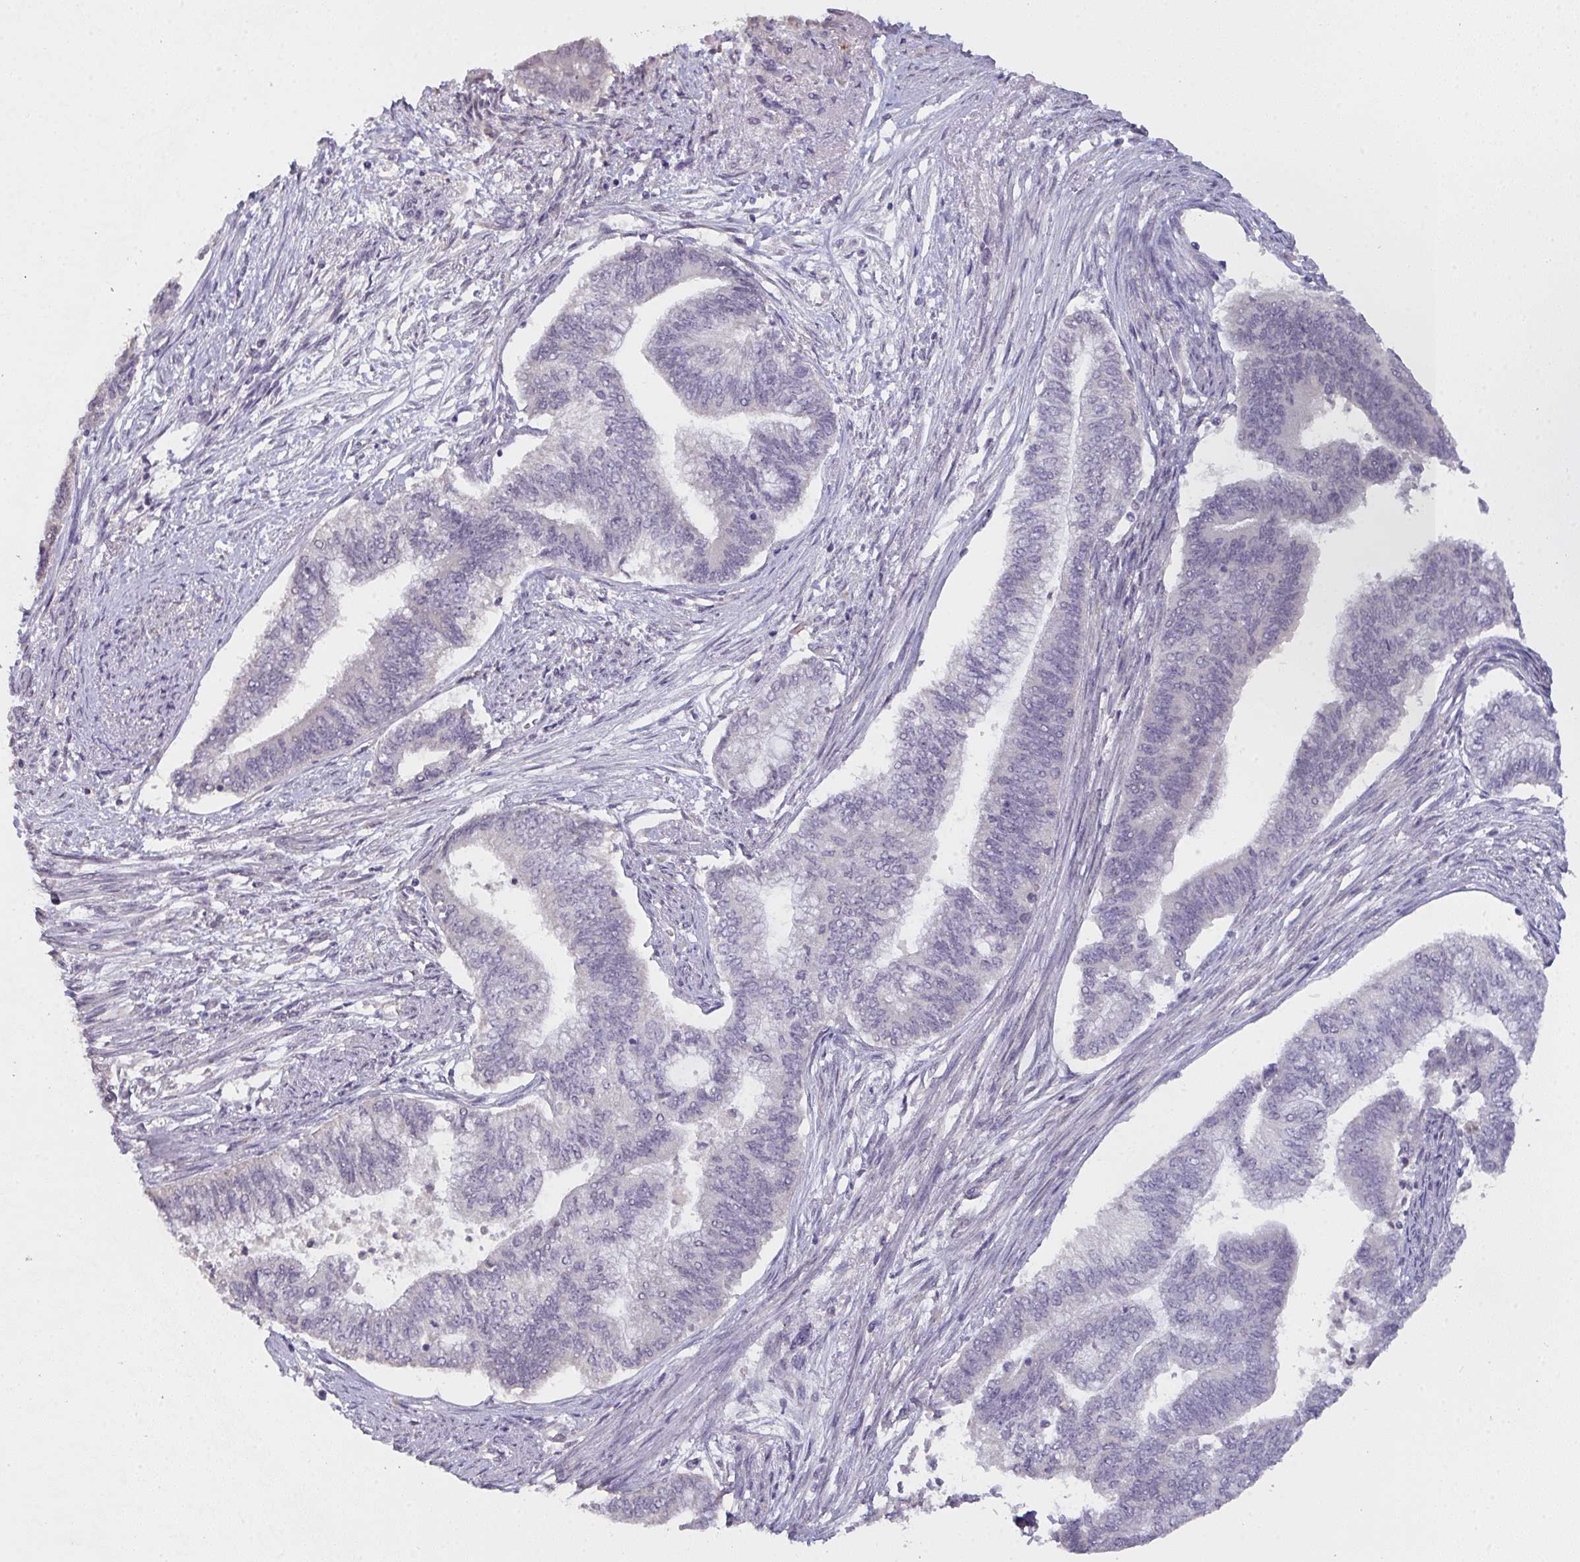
{"staining": {"intensity": "negative", "quantity": "none", "location": "none"}, "tissue": "endometrial cancer", "cell_type": "Tumor cells", "image_type": "cancer", "snomed": [{"axis": "morphology", "description": "Adenocarcinoma, NOS"}, {"axis": "topography", "description": "Endometrium"}], "caption": "DAB (3,3'-diaminobenzidine) immunohistochemical staining of human endometrial adenocarcinoma reveals no significant staining in tumor cells.", "gene": "TMEM219", "patient": {"sex": "female", "age": 65}}